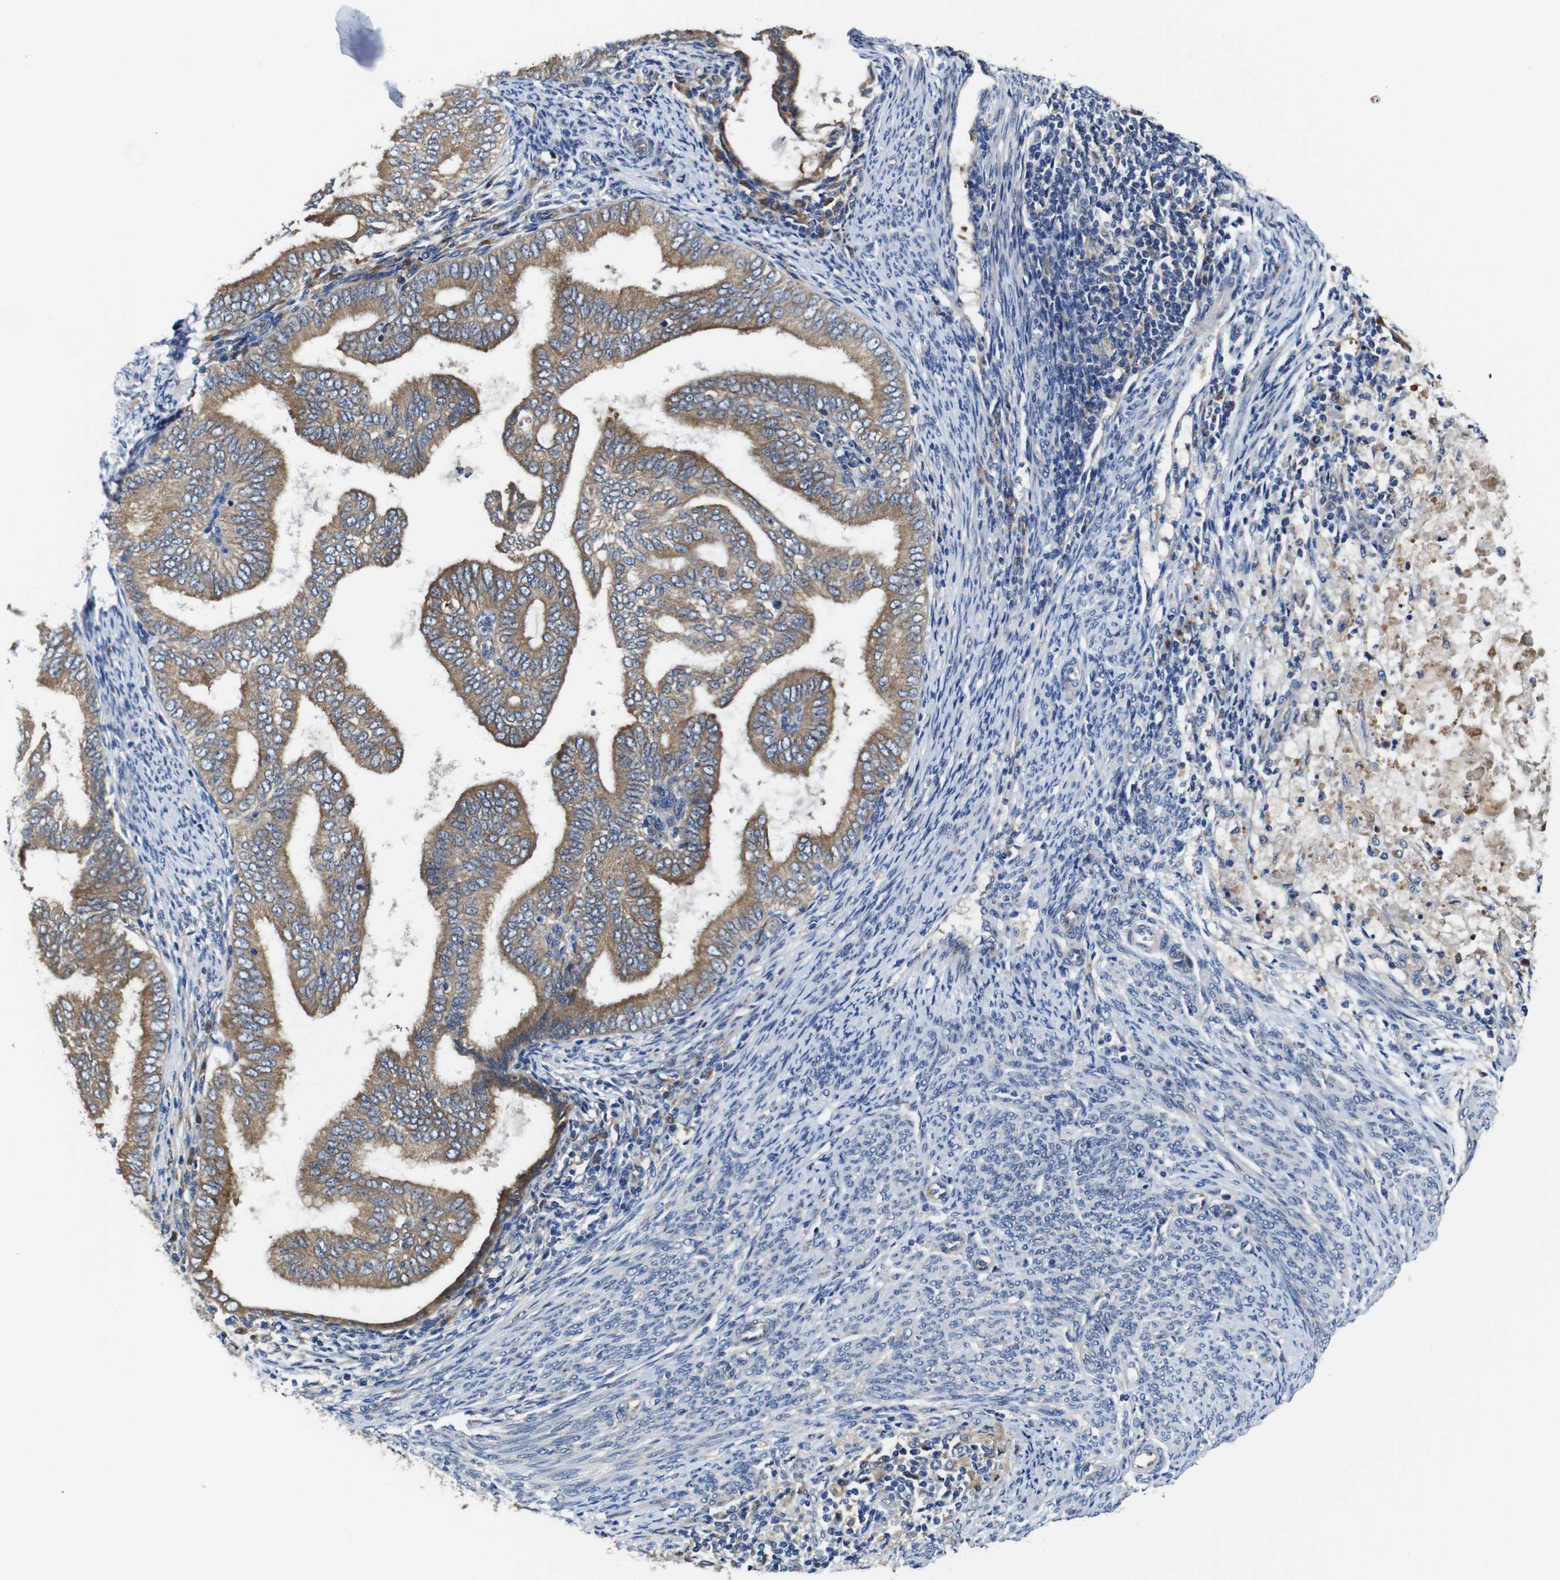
{"staining": {"intensity": "moderate", "quantity": ">75%", "location": "cytoplasmic/membranous"}, "tissue": "endometrial cancer", "cell_type": "Tumor cells", "image_type": "cancer", "snomed": [{"axis": "morphology", "description": "Adenocarcinoma, NOS"}, {"axis": "topography", "description": "Endometrium"}], "caption": "Endometrial adenocarcinoma stained for a protein (brown) displays moderate cytoplasmic/membranous positive expression in about >75% of tumor cells.", "gene": "CLCC1", "patient": {"sex": "female", "age": 58}}